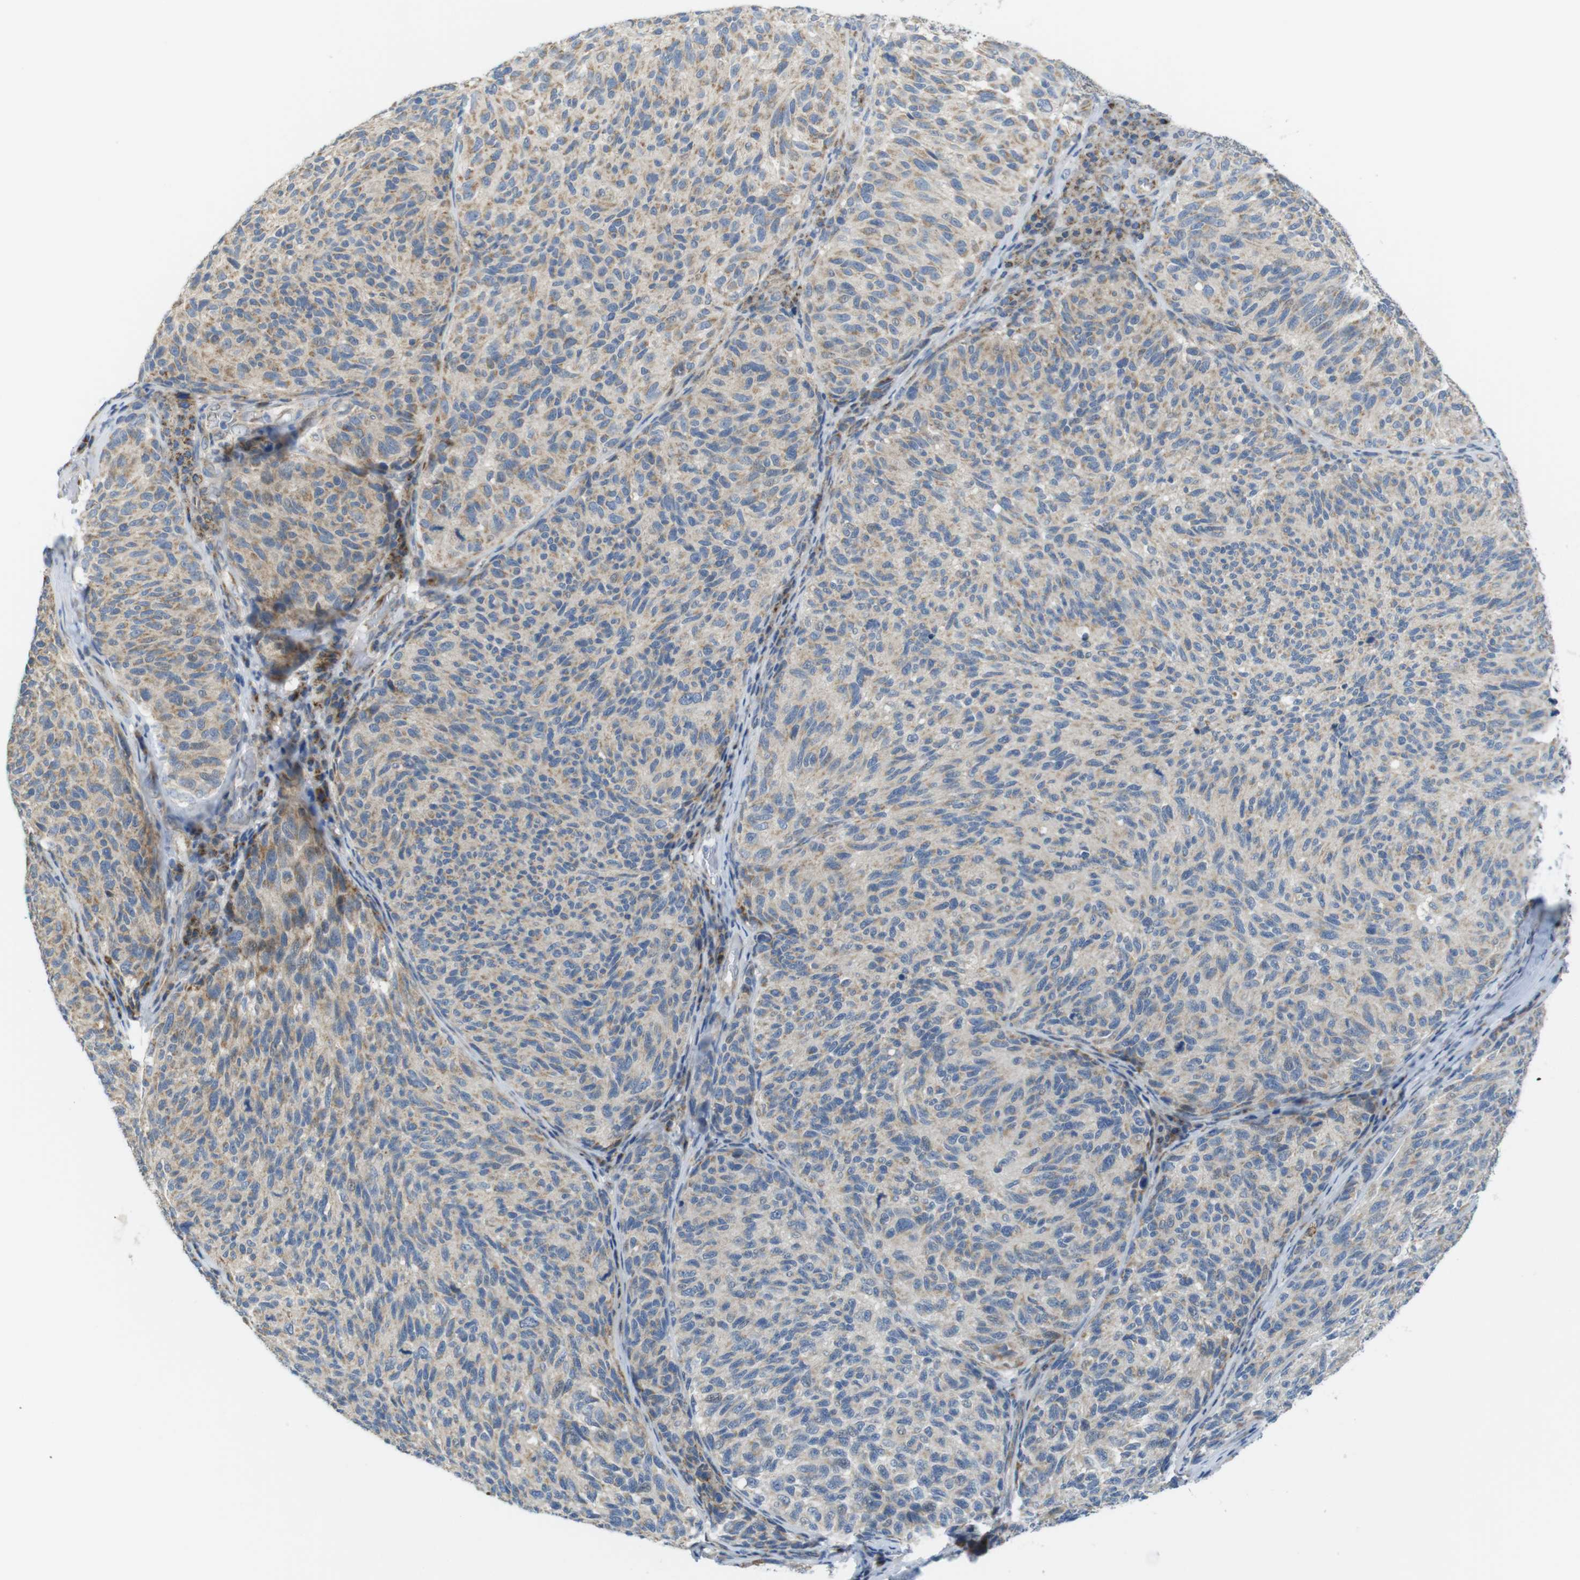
{"staining": {"intensity": "moderate", "quantity": ">75%", "location": "cytoplasmic/membranous"}, "tissue": "melanoma", "cell_type": "Tumor cells", "image_type": "cancer", "snomed": [{"axis": "morphology", "description": "Malignant melanoma, NOS"}, {"axis": "topography", "description": "Skin"}], "caption": "Malignant melanoma stained with a brown dye displays moderate cytoplasmic/membranous positive staining in about >75% of tumor cells.", "gene": "MARCHF1", "patient": {"sex": "female", "age": 73}}